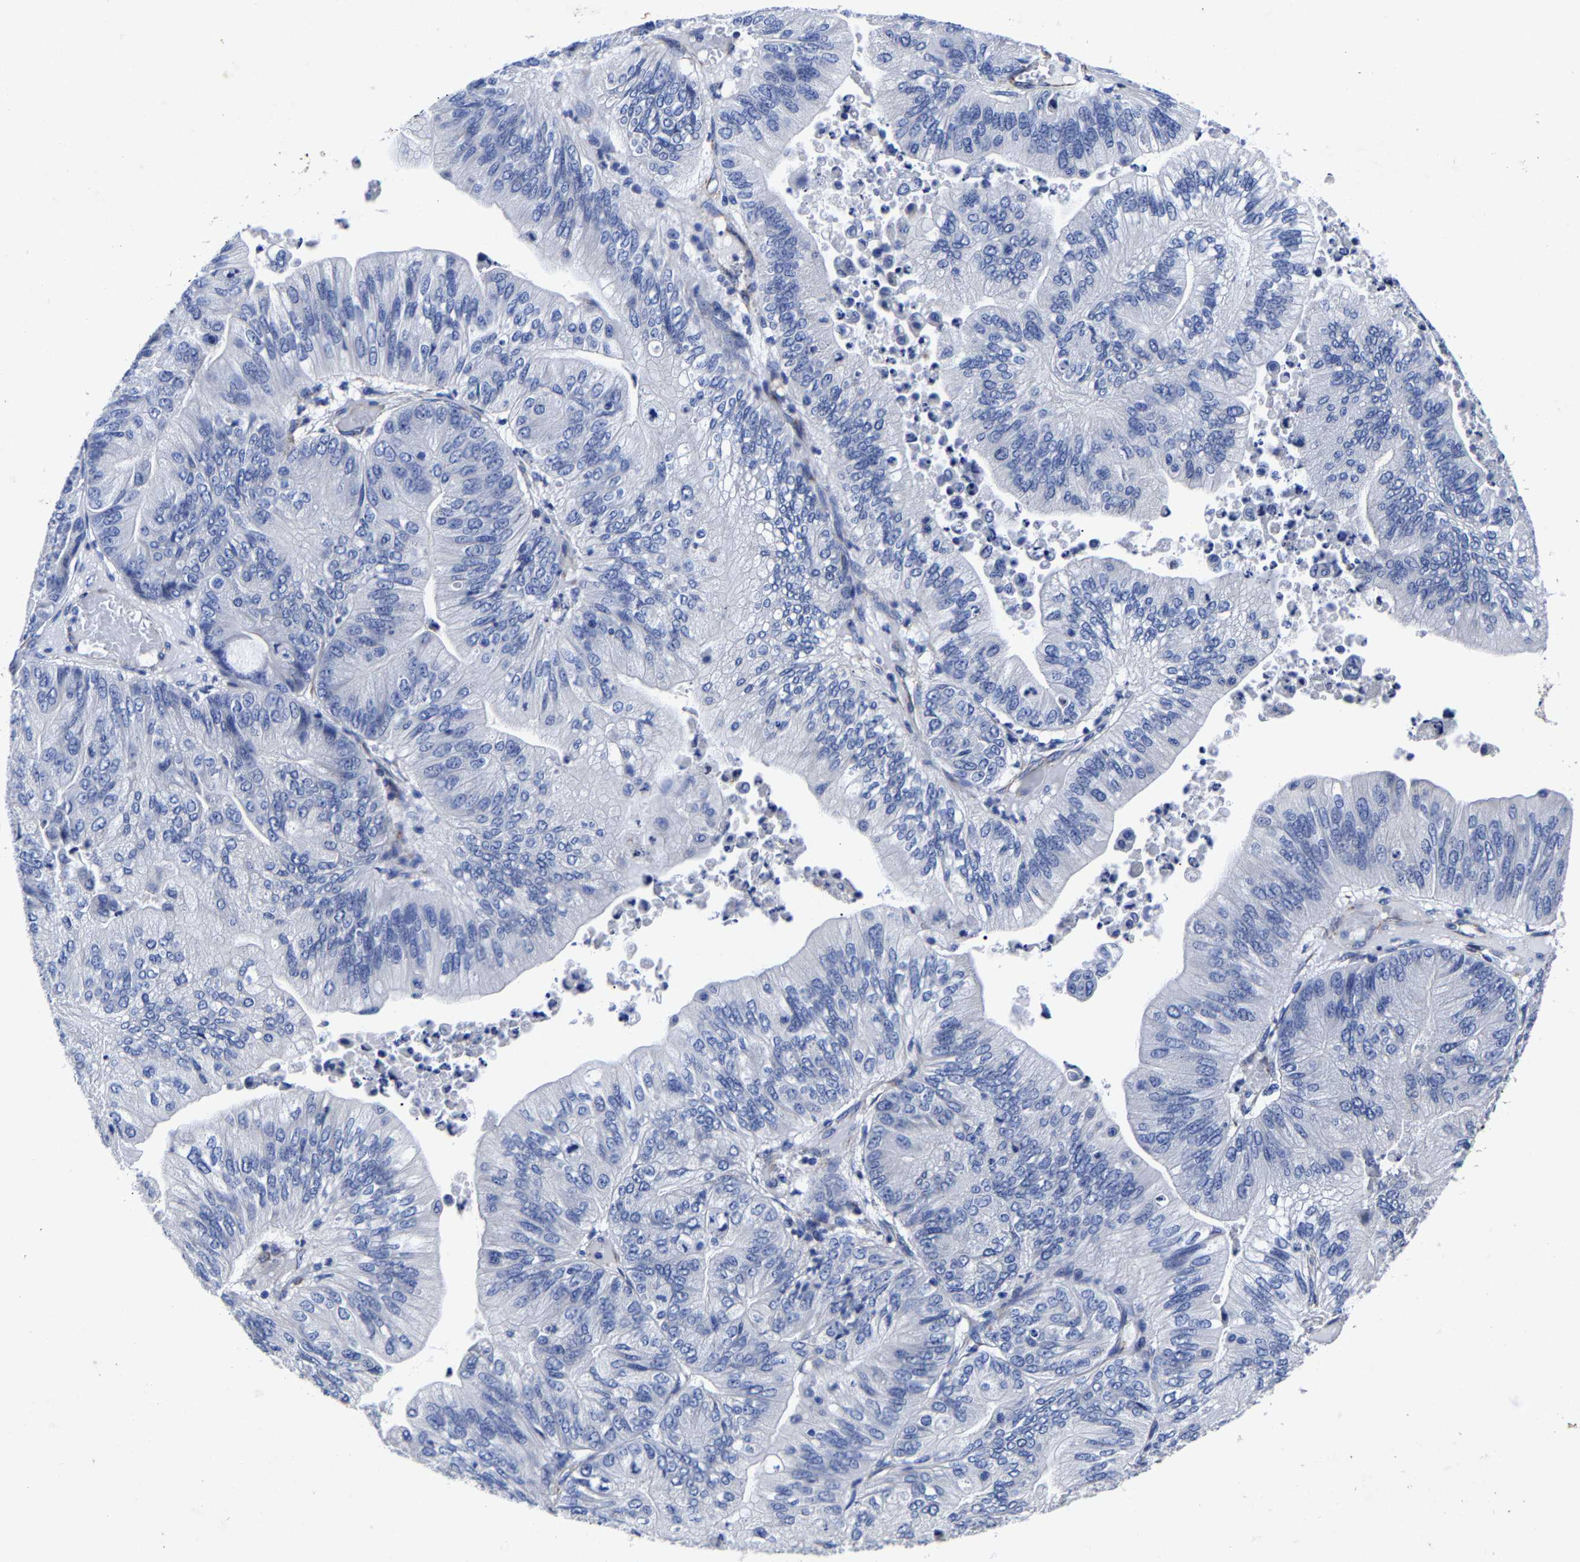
{"staining": {"intensity": "negative", "quantity": "none", "location": "none"}, "tissue": "ovarian cancer", "cell_type": "Tumor cells", "image_type": "cancer", "snomed": [{"axis": "morphology", "description": "Cystadenocarcinoma, mucinous, NOS"}, {"axis": "topography", "description": "Ovary"}], "caption": "Immunohistochemical staining of mucinous cystadenocarcinoma (ovarian) exhibits no significant positivity in tumor cells. (Stains: DAB IHC with hematoxylin counter stain, Microscopy: brightfield microscopy at high magnification).", "gene": "AASS", "patient": {"sex": "female", "age": 61}}